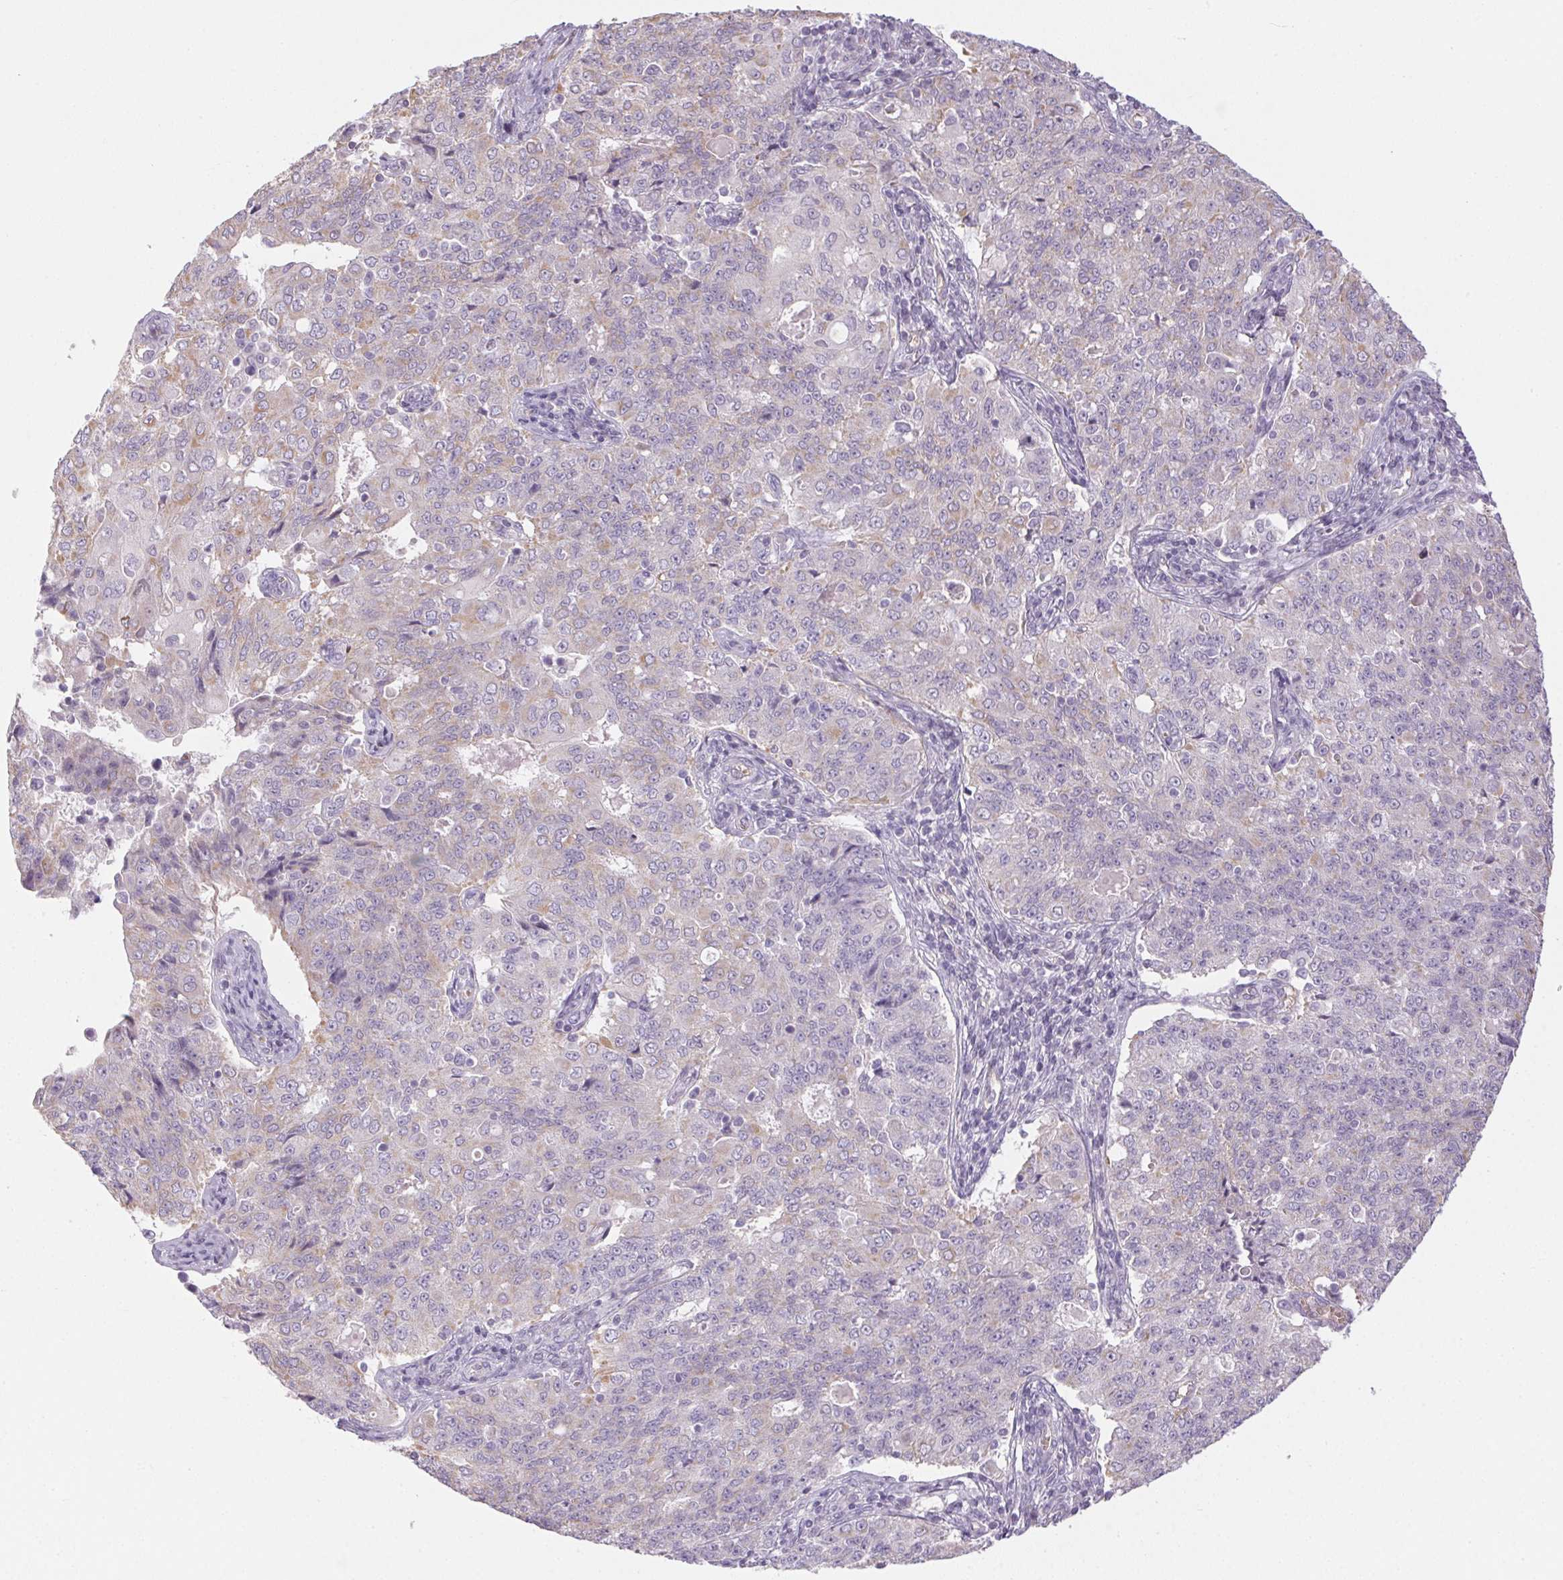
{"staining": {"intensity": "weak", "quantity": "<25%", "location": "cytoplasmic/membranous"}, "tissue": "endometrial cancer", "cell_type": "Tumor cells", "image_type": "cancer", "snomed": [{"axis": "morphology", "description": "Adenocarcinoma, NOS"}, {"axis": "topography", "description": "Endometrium"}], "caption": "An immunohistochemistry photomicrograph of endometrial adenocarcinoma is shown. There is no staining in tumor cells of endometrial adenocarcinoma.", "gene": "SMYD1", "patient": {"sex": "female", "age": 43}}